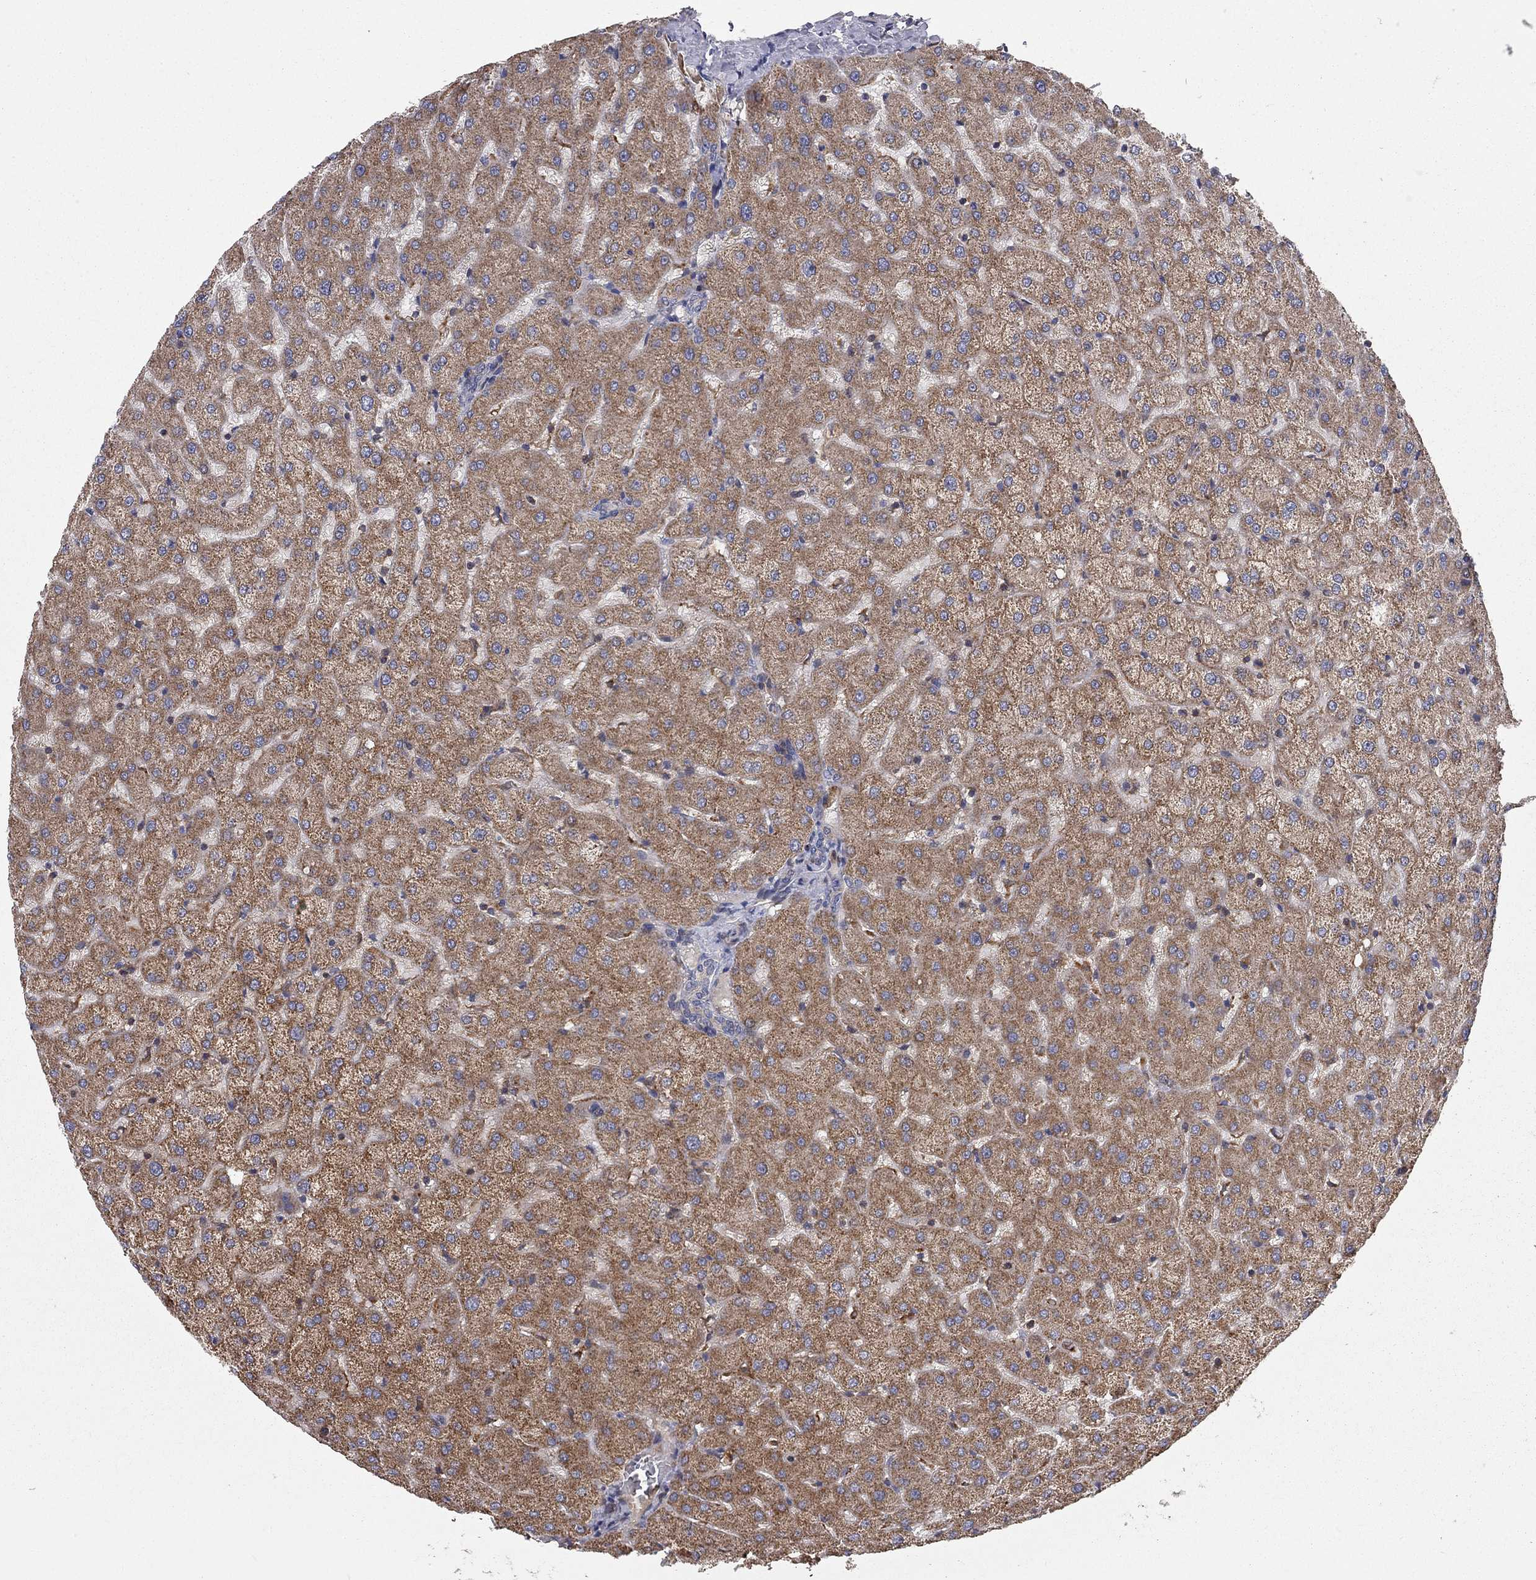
{"staining": {"intensity": "negative", "quantity": "none", "location": "none"}, "tissue": "liver", "cell_type": "Cholangiocytes", "image_type": "normal", "snomed": [{"axis": "morphology", "description": "Normal tissue, NOS"}, {"axis": "topography", "description": "Liver"}], "caption": "This is an immunohistochemistry image of benign liver. There is no positivity in cholangiocytes.", "gene": "KANSL1L", "patient": {"sex": "female", "age": 50}}